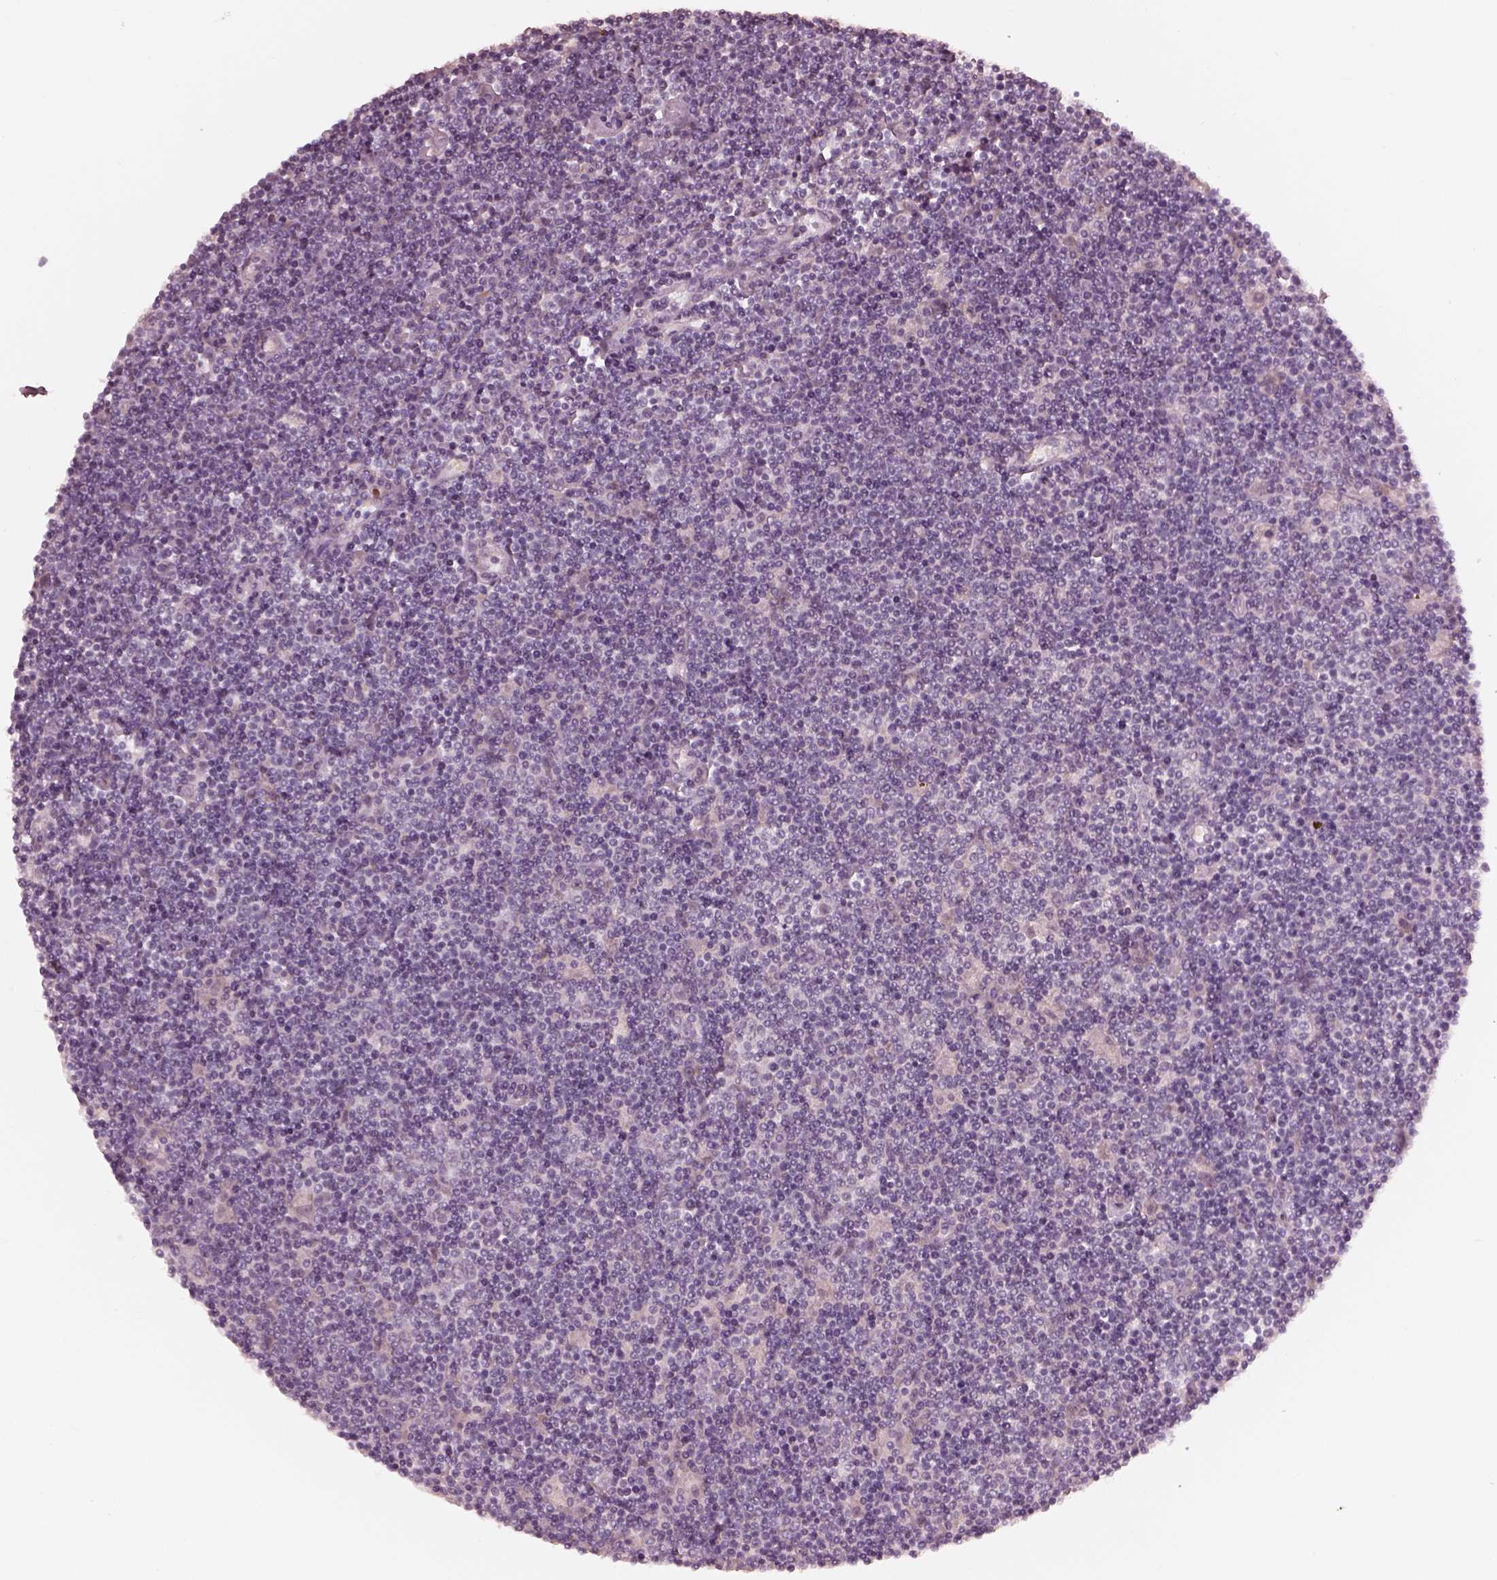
{"staining": {"intensity": "negative", "quantity": "none", "location": "none"}, "tissue": "lymphoma", "cell_type": "Tumor cells", "image_type": "cancer", "snomed": [{"axis": "morphology", "description": "Hodgkin's disease, NOS"}, {"axis": "topography", "description": "Lymph node"}], "caption": "Immunohistochemical staining of human Hodgkin's disease displays no significant expression in tumor cells.", "gene": "ANKLE1", "patient": {"sex": "male", "age": 40}}